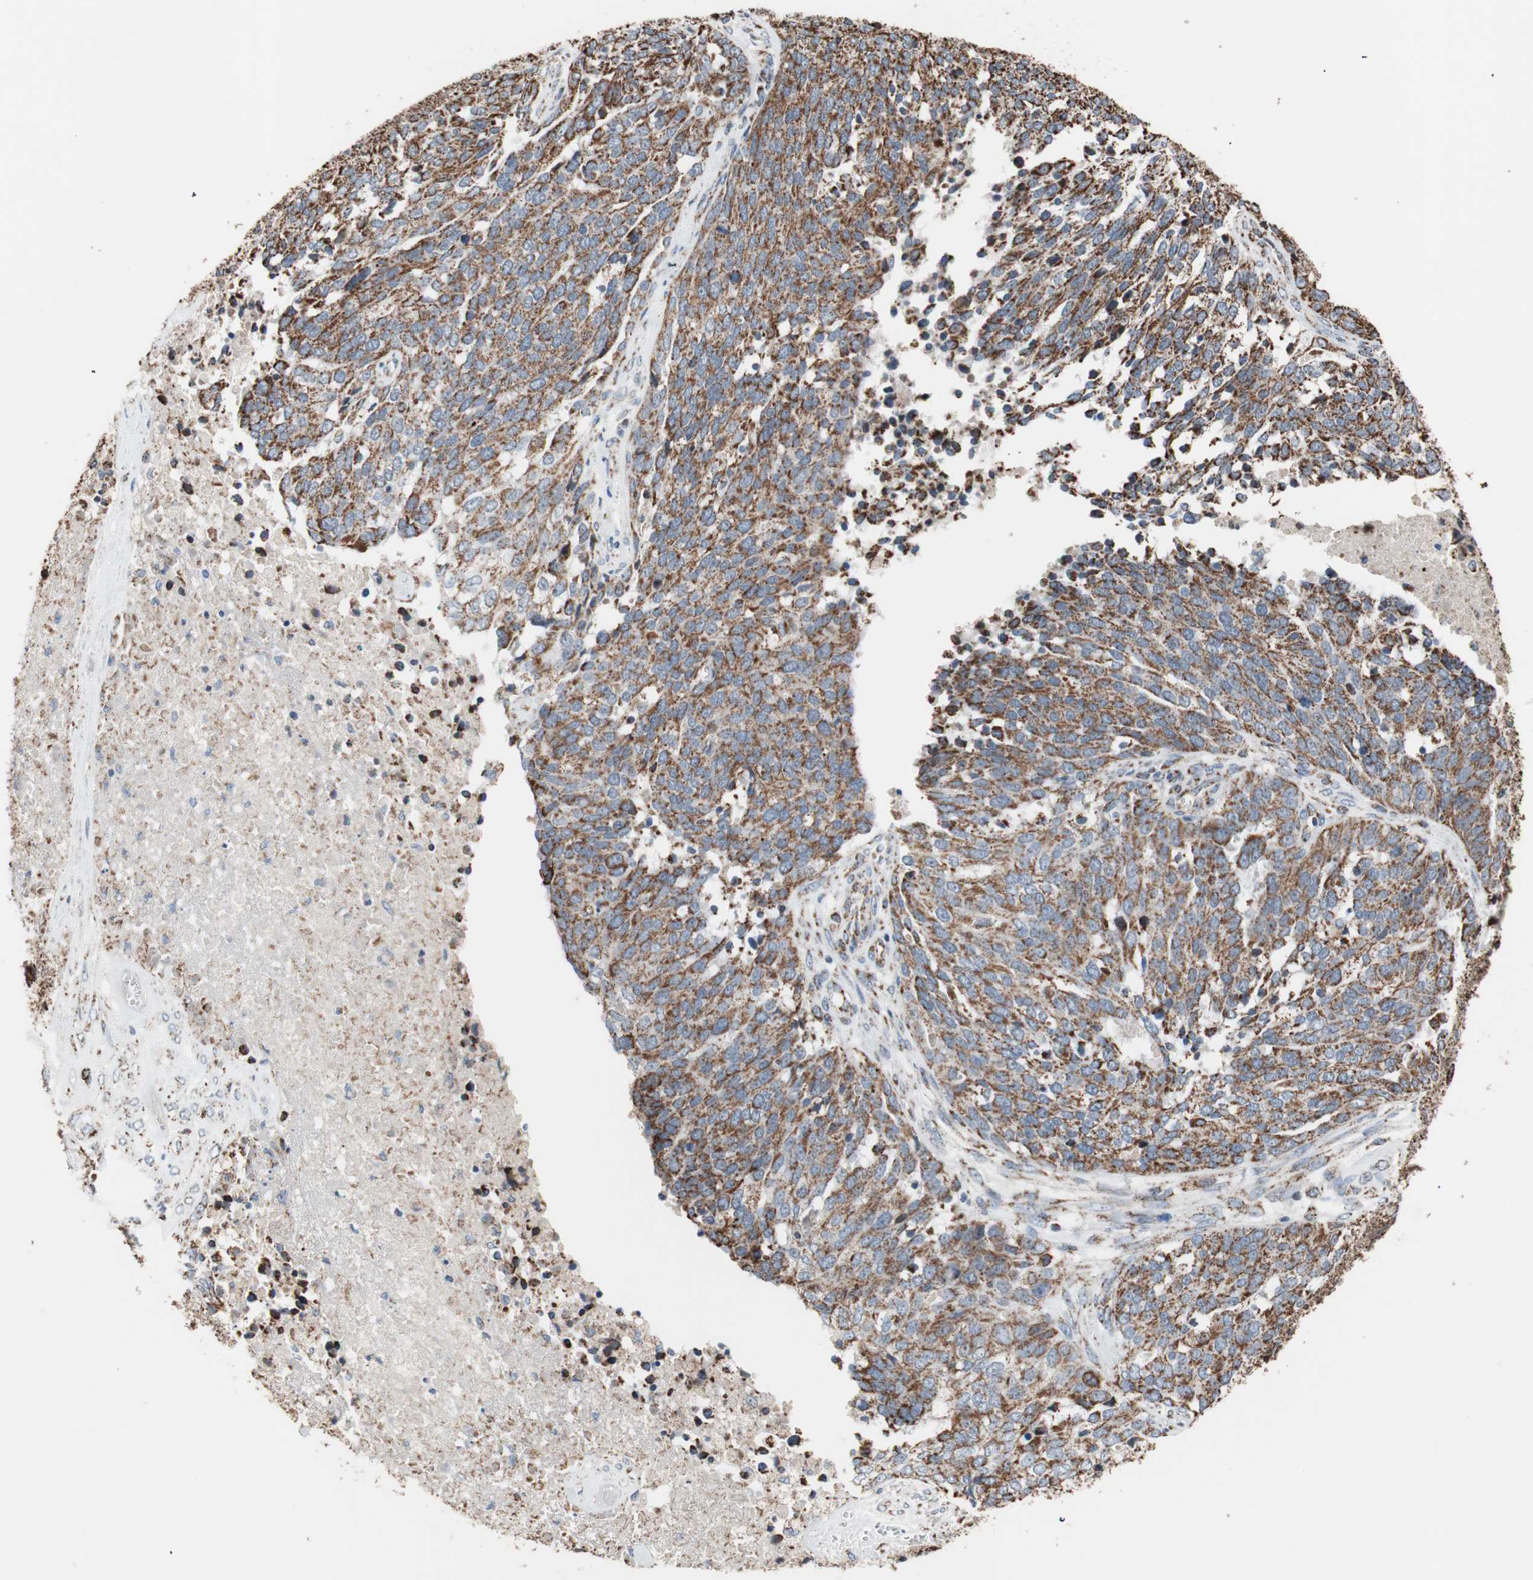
{"staining": {"intensity": "strong", "quantity": ">75%", "location": "cytoplasmic/membranous"}, "tissue": "ovarian cancer", "cell_type": "Tumor cells", "image_type": "cancer", "snomed": [{"axis": "morphology", "description": "Cystadenocarcinoma, serous, NOS"}, {"axis": "topography", "description": "Ovary"}], "caption": "Immunohistochemical staining of human ovarian serous cystadenocarcinoma demonstrates strong cytoplasmic/membranous protein positivity in approximately >75% of tumor cells. (Brightfield microscopy of DAB IHC at high magnification).", "gene": "PCSK4", "patient": {"sex": "female", "age": 44}}